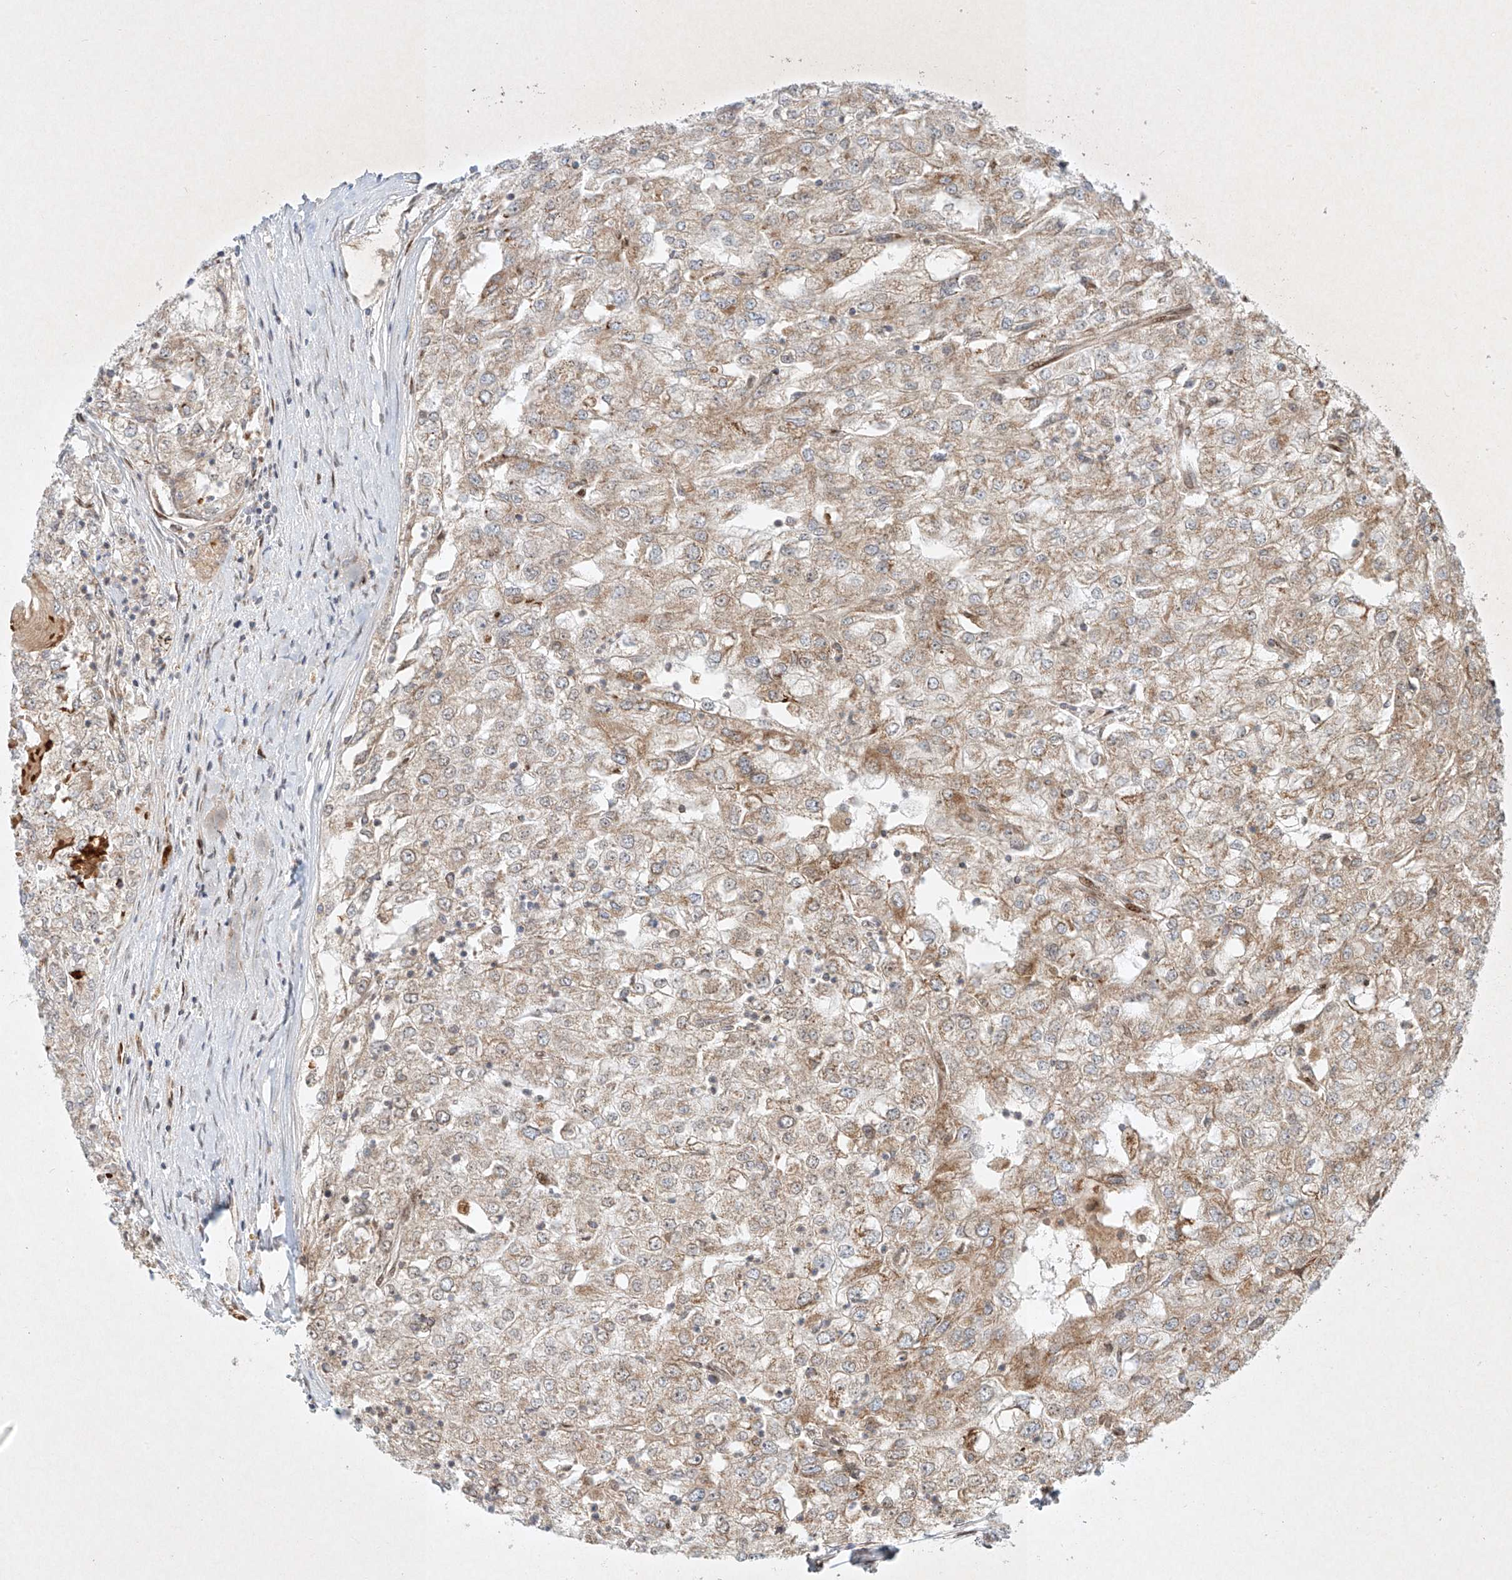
{"staining": {"intensity": "weak", "quantity": "25%-75%", "location": "cytoplasmic/membranous"}, "tissue": "renal cancer", "cell_type": "Tumor cells", "image_type": "cancer", "snomed": [{"axis": "morphology", "description": "Adenocarcinoma, NOS"}, {"axis": "topography", "description": "Kidney"}], "caption": "Renal cancer stained with a protein marker shows weak staining in tumor cells.", "gene": "EPG5", "patient": {"sex": "female", "age": 54}}